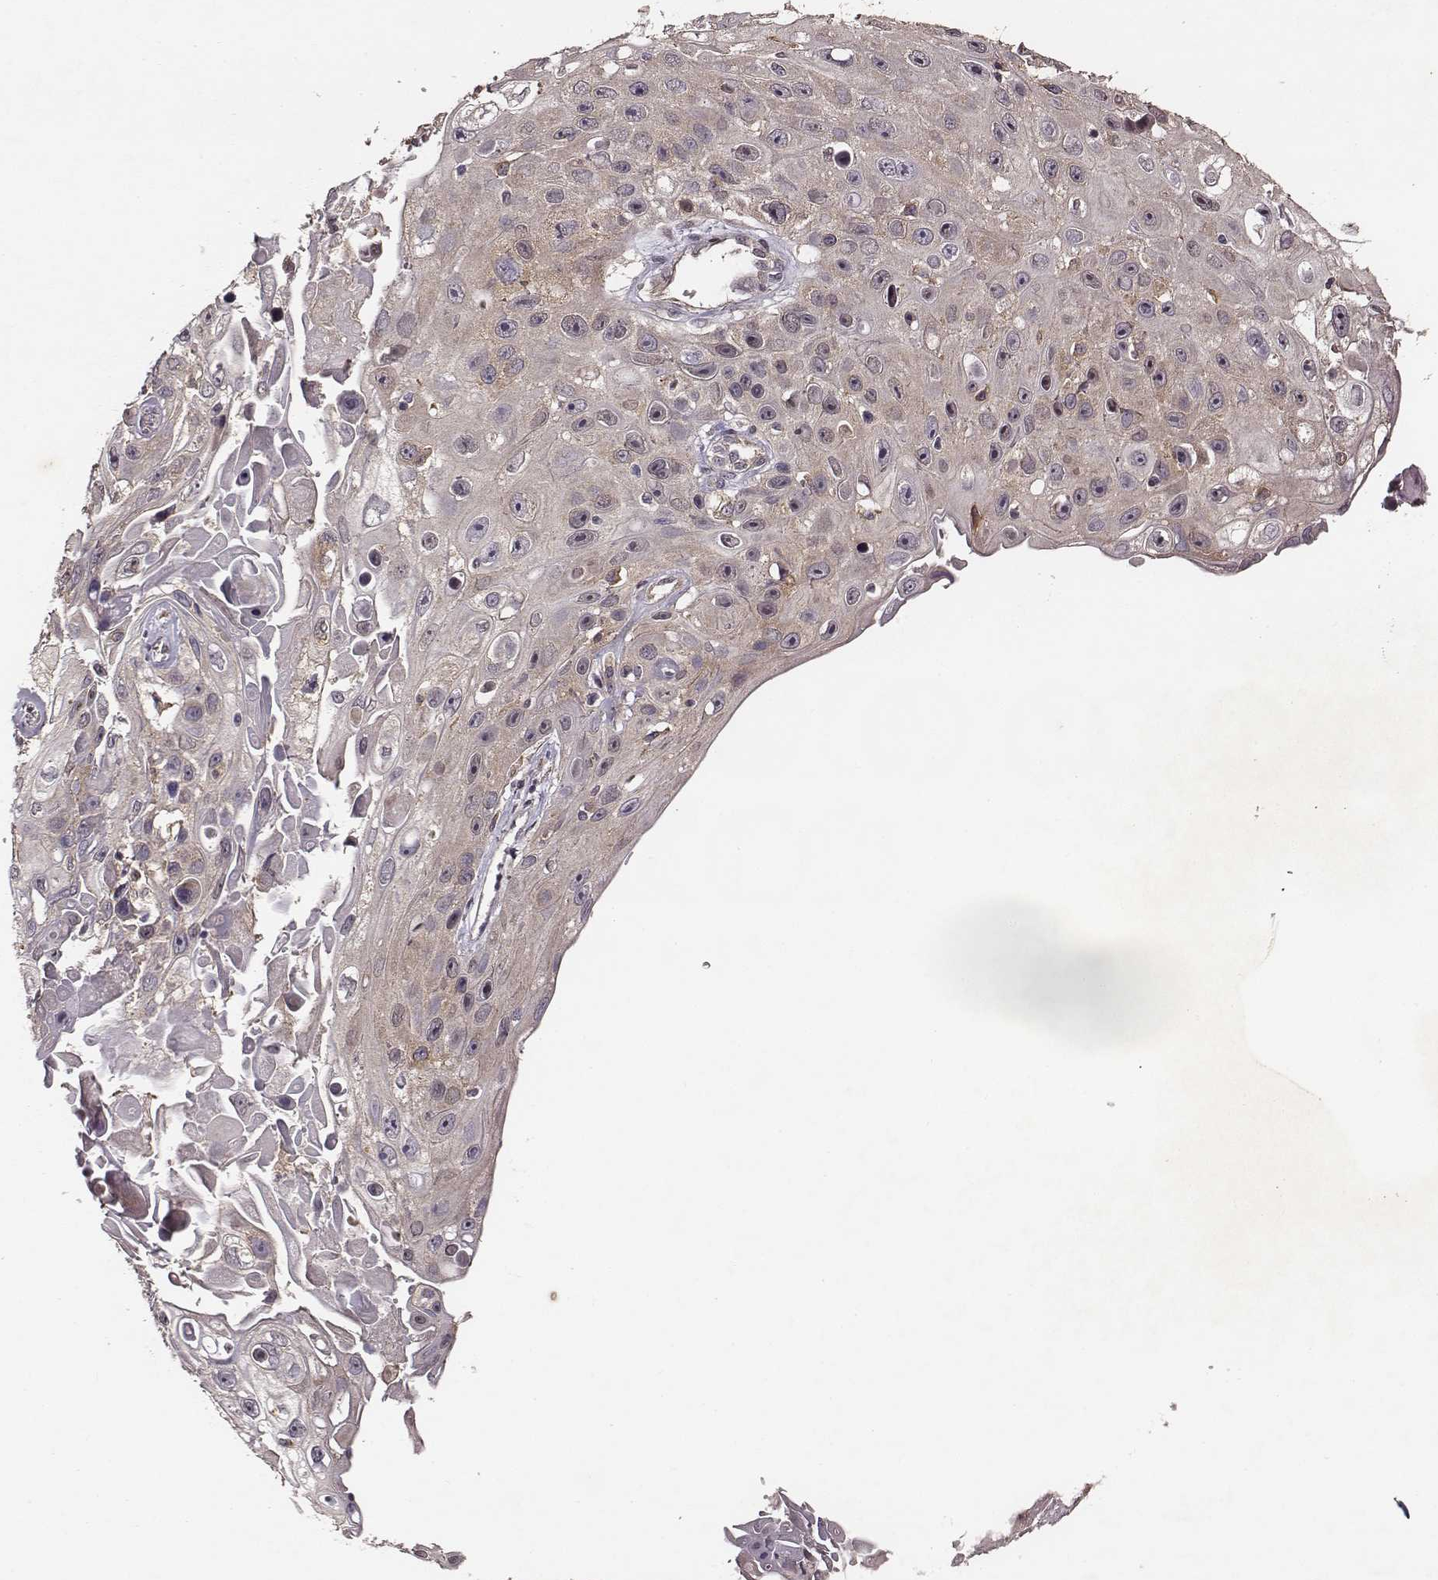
{"staining": {"intensity": "weak", "quantity": "<25%", "location": "cytoplasmic/membranous"}, "tissue": "skin cancer", "cell_type": "Tumor cells", "image_type": "cancer", "snomed": [{"axis": "morphology", "description": "Squamous cell carcinoma, NOS"}, {"axis": "topography", "description": "Skin"}], "caption": "An IHC image of skin squamous cell carcinoma is shown. There is no staining in tumor cells of skin squamous cell carcinoma.", "gene": "VPS26A", "patient": {"sex": "male", "age": 82}}